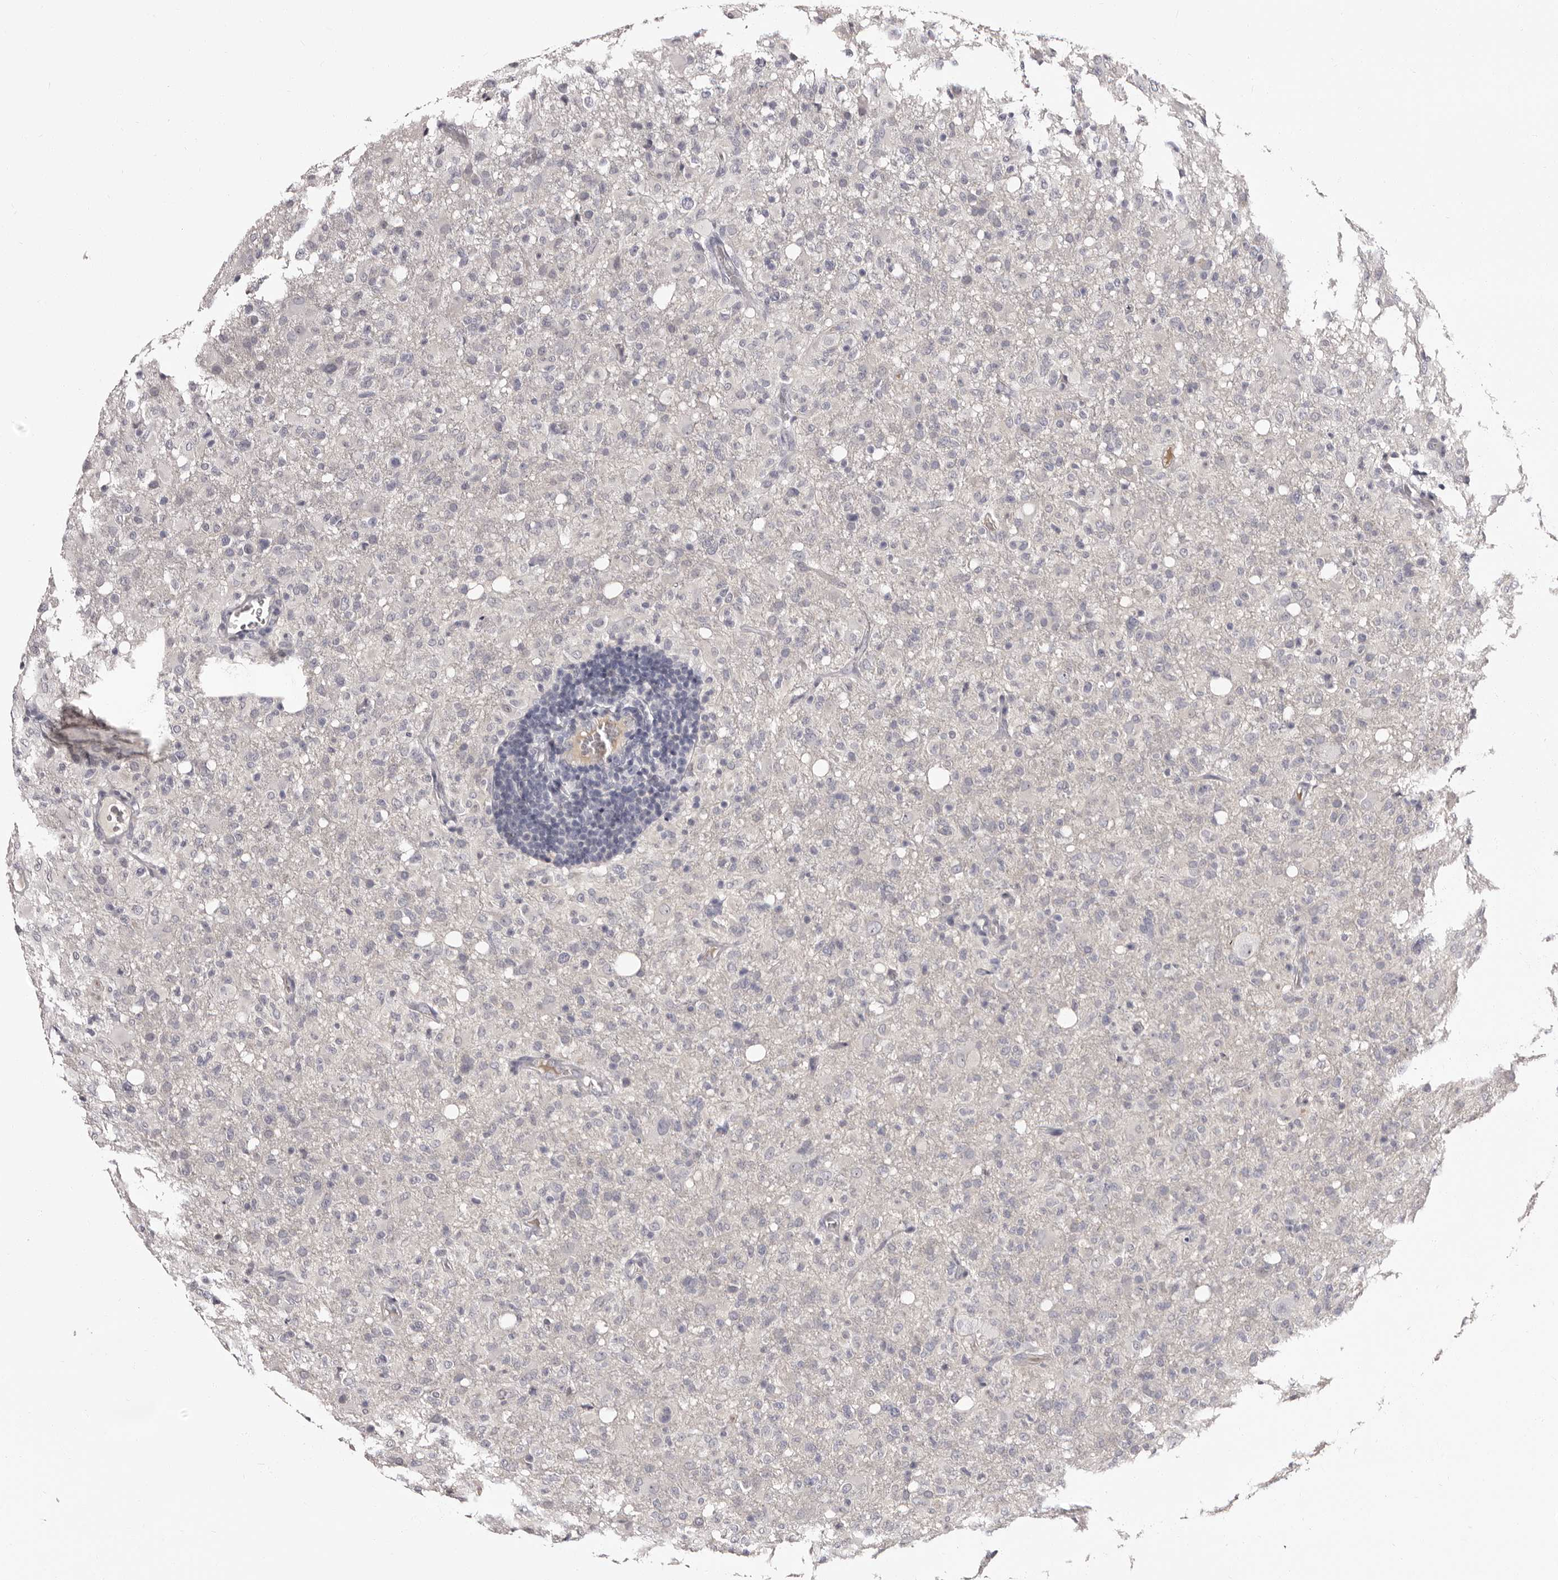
{"staining": {"intensity": "negative", "quantity": "none", "location": "none"}, "tissue": "glioma", "cell_type": "Tumor cells", "image_type": "cancer", "snomed": [{"axis": "morphology", "description": "Glioma, malignant, High grade"}, {"axis": "topography", "description": "Brain"}], "caption": "There is no significant staining in tumor cells of malignant high-grade glioma.", "gene": "BPGM", "patient": {"sex": "female", "age": 57}}